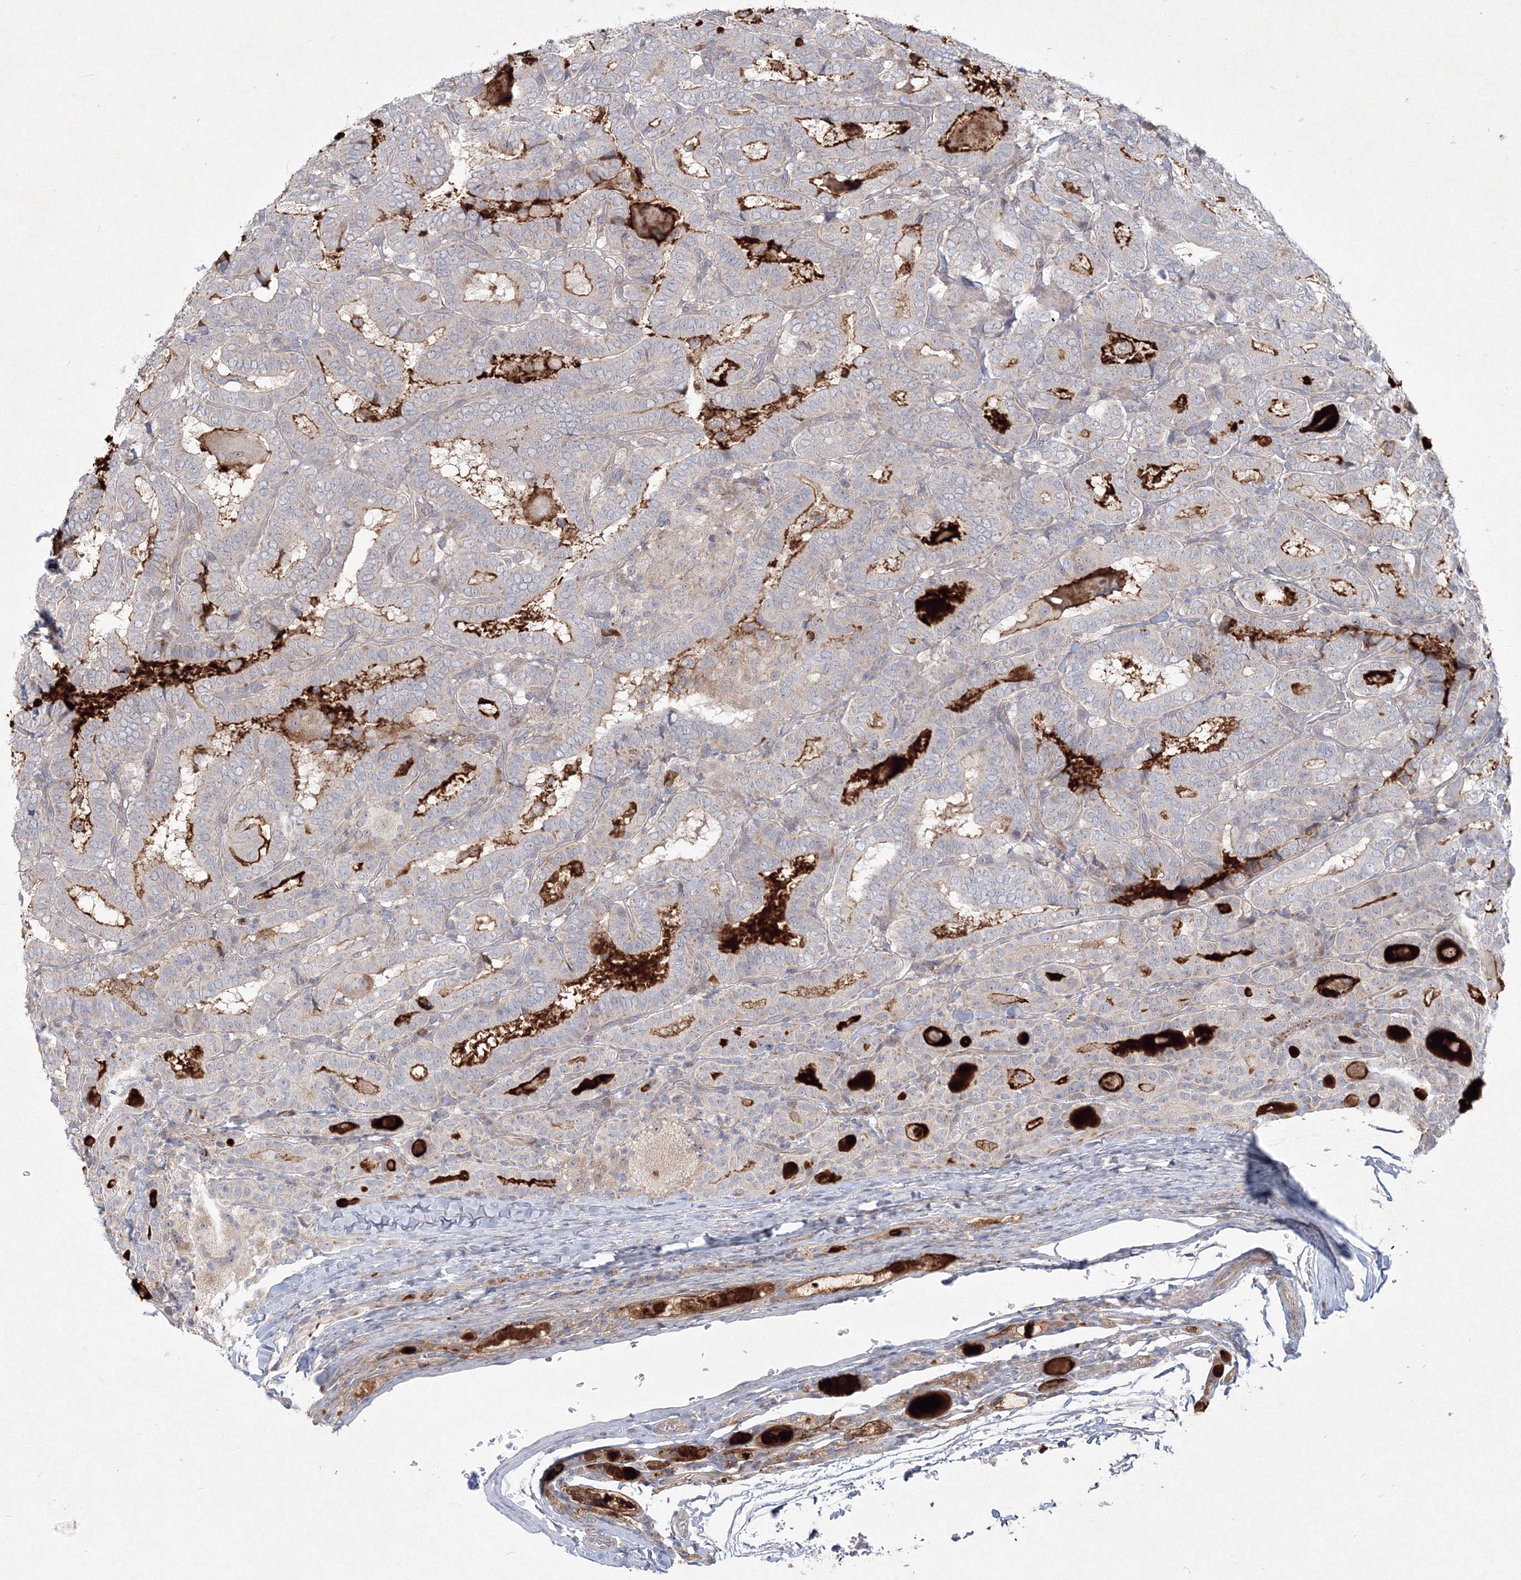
{"staining": {"intensity": "negative", "quantity": "none", "location": "none"}, "tissue": "thyroid cancer", "cell_type": "Tumor cells", "image_type": "cancer", "snomed": [{"axis": "morphology", "description": "Papillary adenocarcinoma, NOS"}, {"axis": "topography", "description": "Thyroid gland"}], "caption": "Thyroid cancer (papillary adenocarcinoma) stained for a protein using immunohistochemistry (IHC) displays no staining tumor cells.", "gene": "WDR49", "patient": {"sex": "female", "age": 72}}